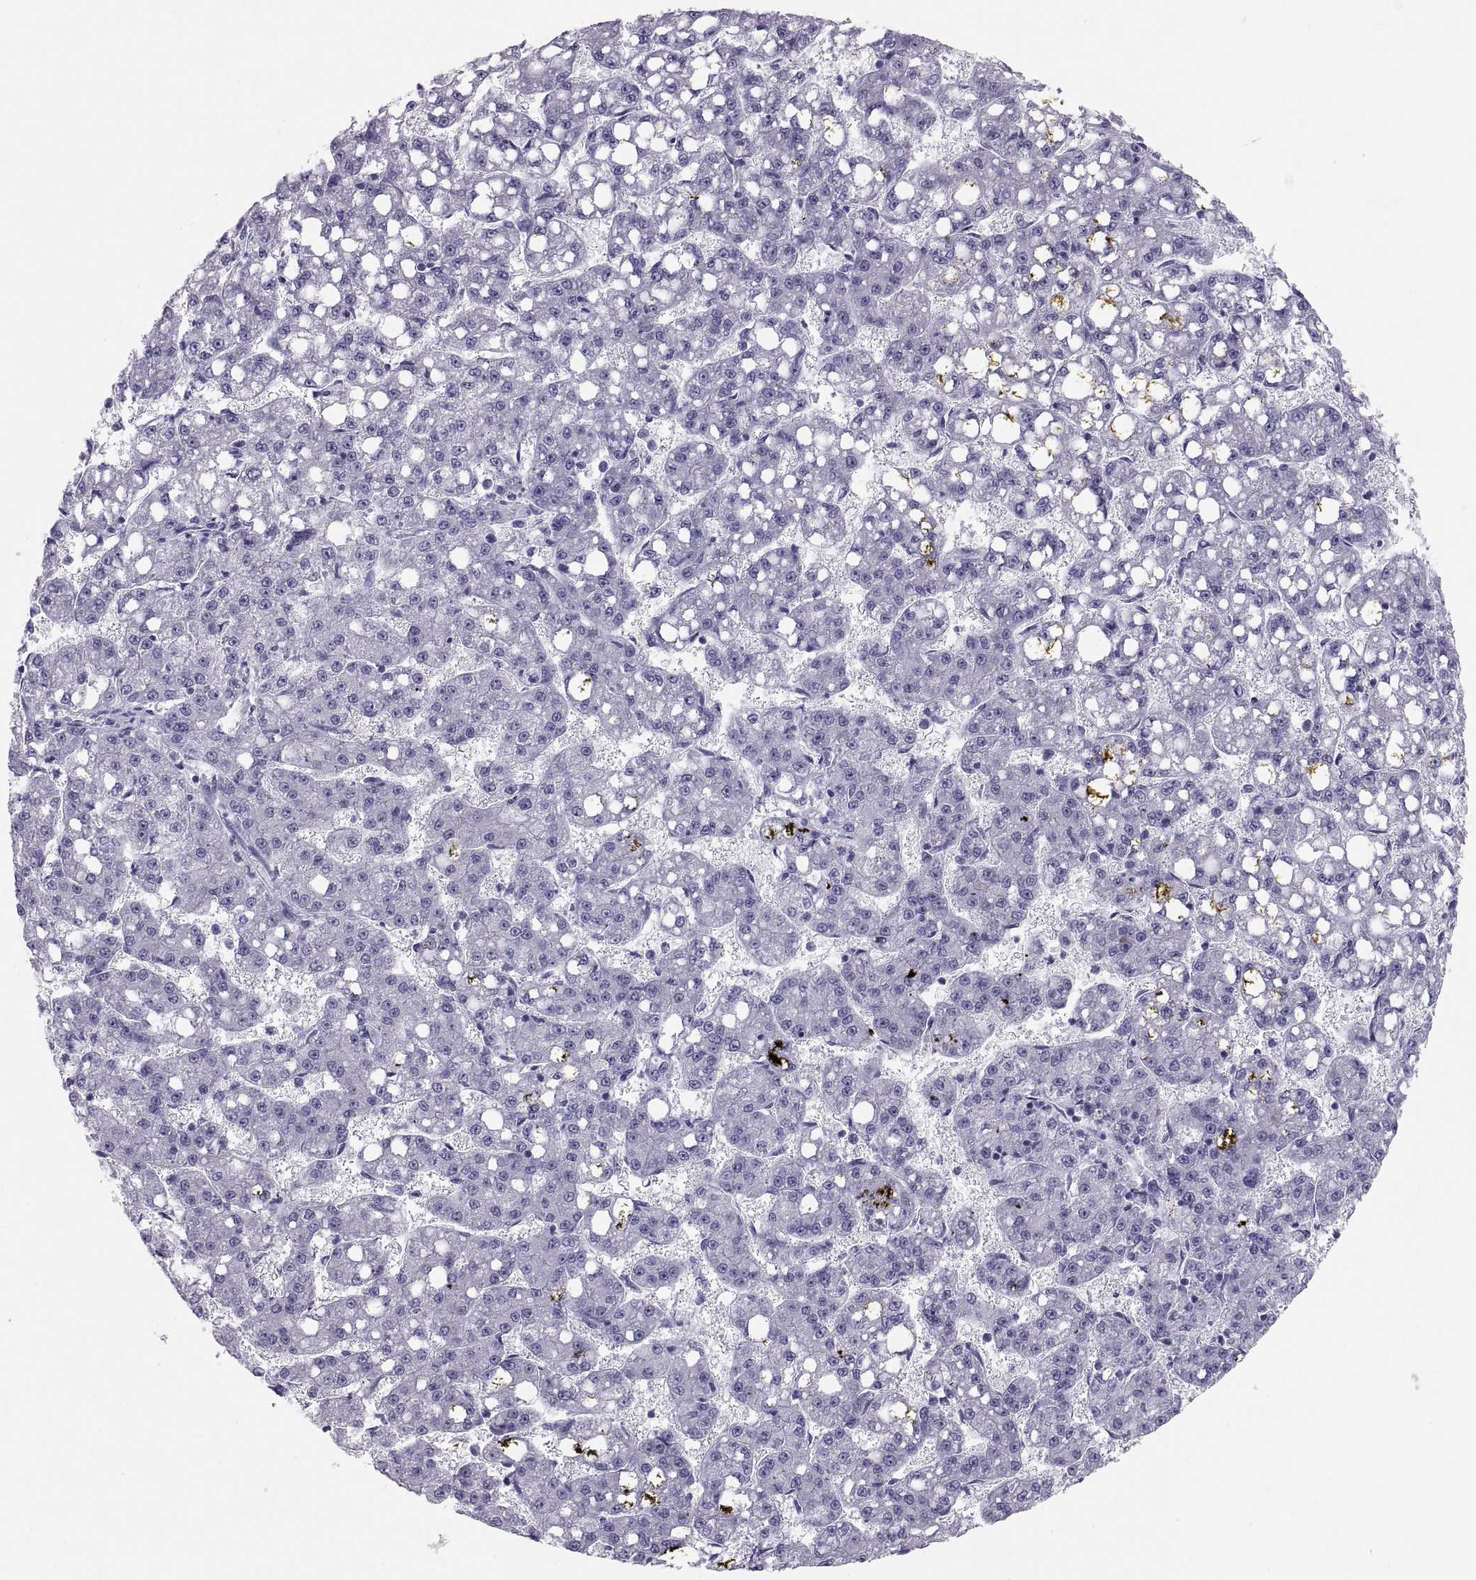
{"staining": {"intensity": "negative", "quantity": "none", "location": "none"}, "tissue": "liver cancer", "cell_type": "Tumor cells", "image_type": "cancer", "snomed": [{"axis": "morphology", "description": "Carcinoma, Hepatocellular, NOS"}, {"axis": "topography", "description": "Liver"}], "caption": "Immunohistochemistry image of neoplastic tissue: human hepatocellular carcinoma (liver) stained with DAB (3,3'-diaminobenzidine) shows no significant protein expression in tumor cells.", "gene": "PAX2", "patient": {"sex": "female", "age": 65}}